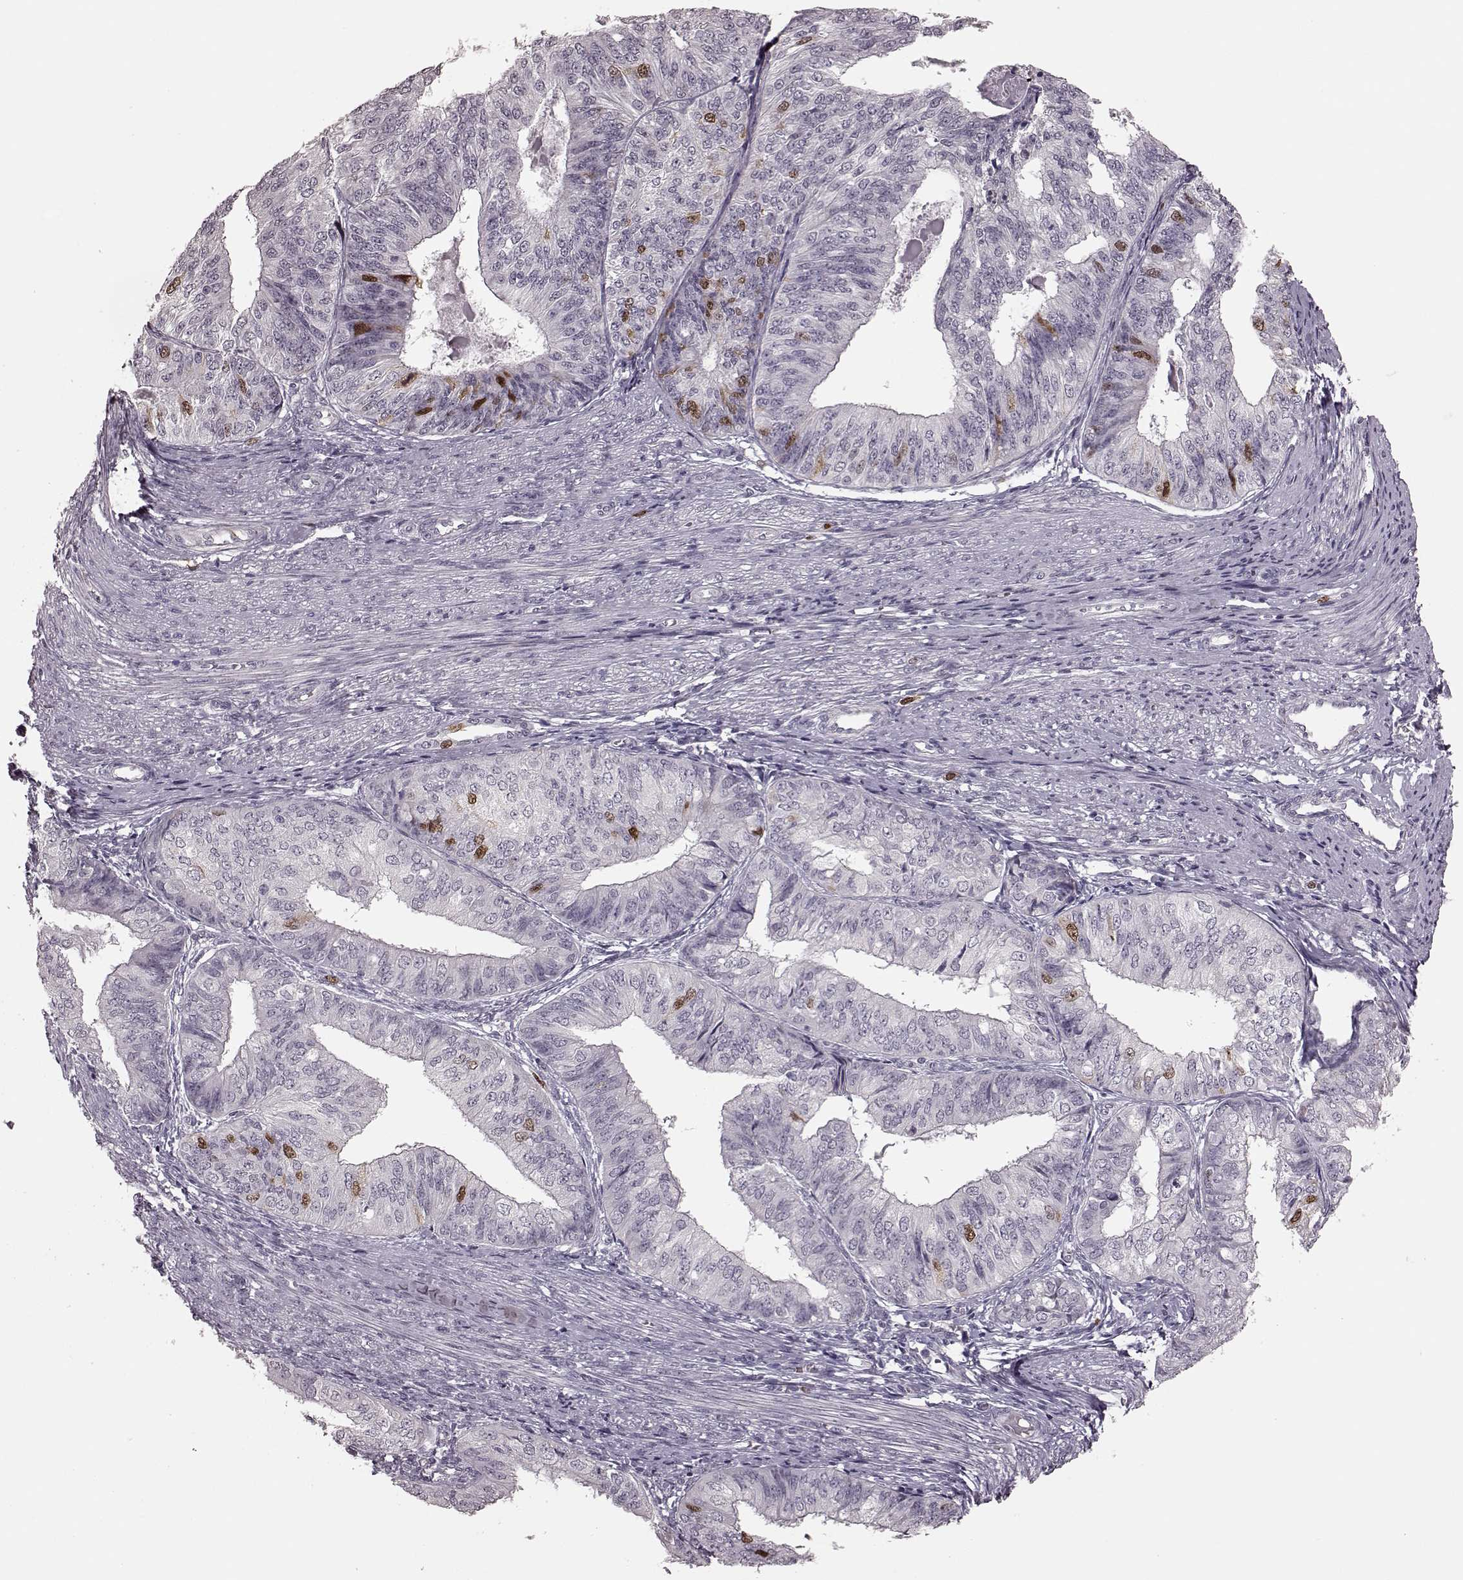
{"staining": {"intensity": "strong", "quantity": "<25%", "location": "nuclear"}, "tissue": "endometrial cancer", "cell_type": "Tumor cells", "image_type": "cancer", "snomed": [{"axis": "morphology", "description": "Adenocarcinoma, NOS"}, {"axis": "topography", "description": "Endometrium"}], "caption": "Protein staining shows strong nuclear expression in about <25% of tumor cells in adenocarcinoma (endometrial).", "gene": "CCNA2", "patient": {"sex": "female", "age": 58}}